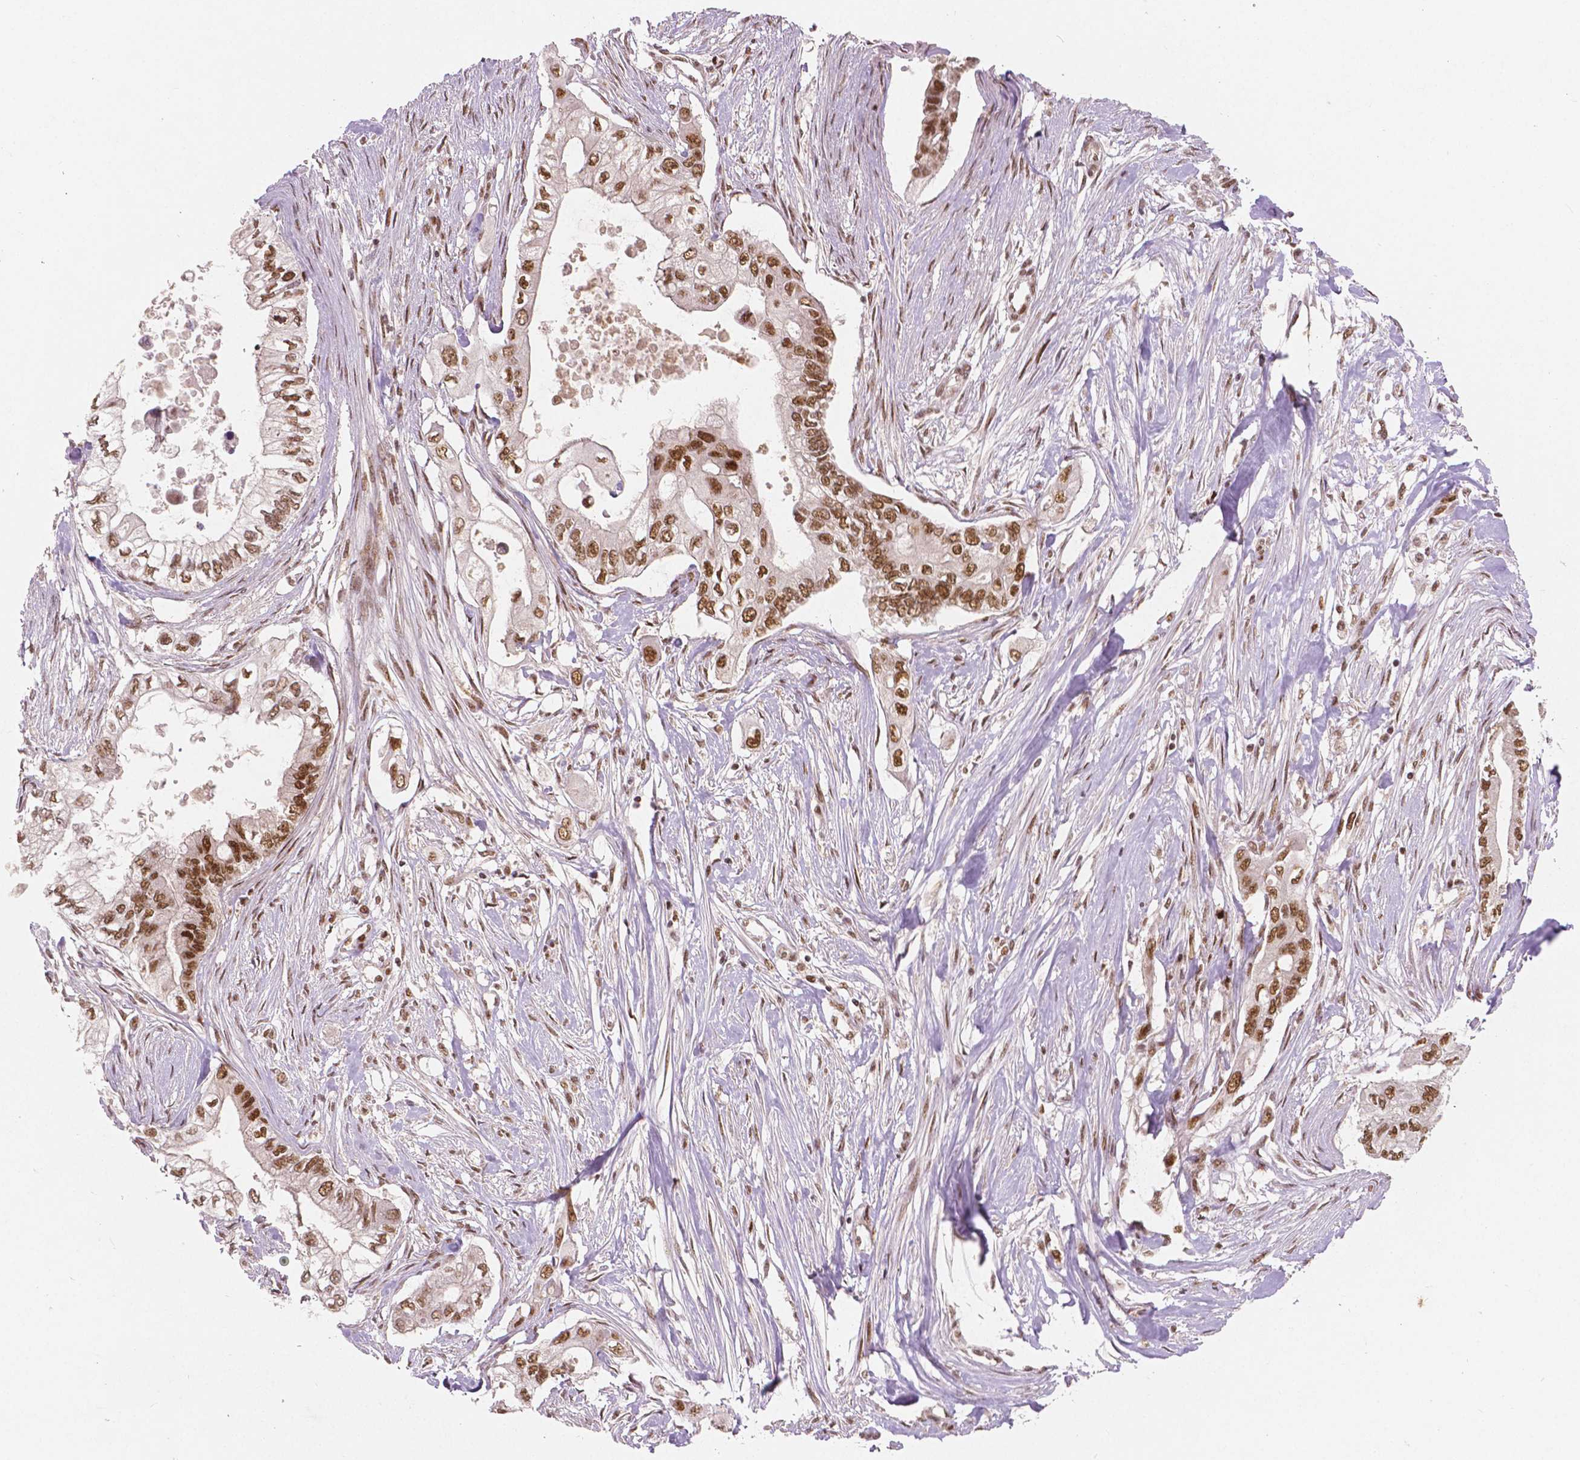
{"staining": {"intensity": "strong", "quantity": ">75%", "location": "nuclear"}, "tissue": "pancreatic cancer", "cell_type": "Tumor cells", "image_type": "cancer", "snomed": [{"axis": "morphology", "description": "Adenocarcinoma, NOS"}, {"axis": "topography", "description": "Pancreas"}], "caption": "Immunohistochemistry (IHC) photomicrograph of neoplastic tissue: human pancreatic cancer stained using immunohistochemistry exhibits high levels of strong protein expression localized specifically in the nuclear of tumor cells, appearing as a nuclear brown color.", "gene": "NSD2", "patient": {"sex": "female", "age": 63}}